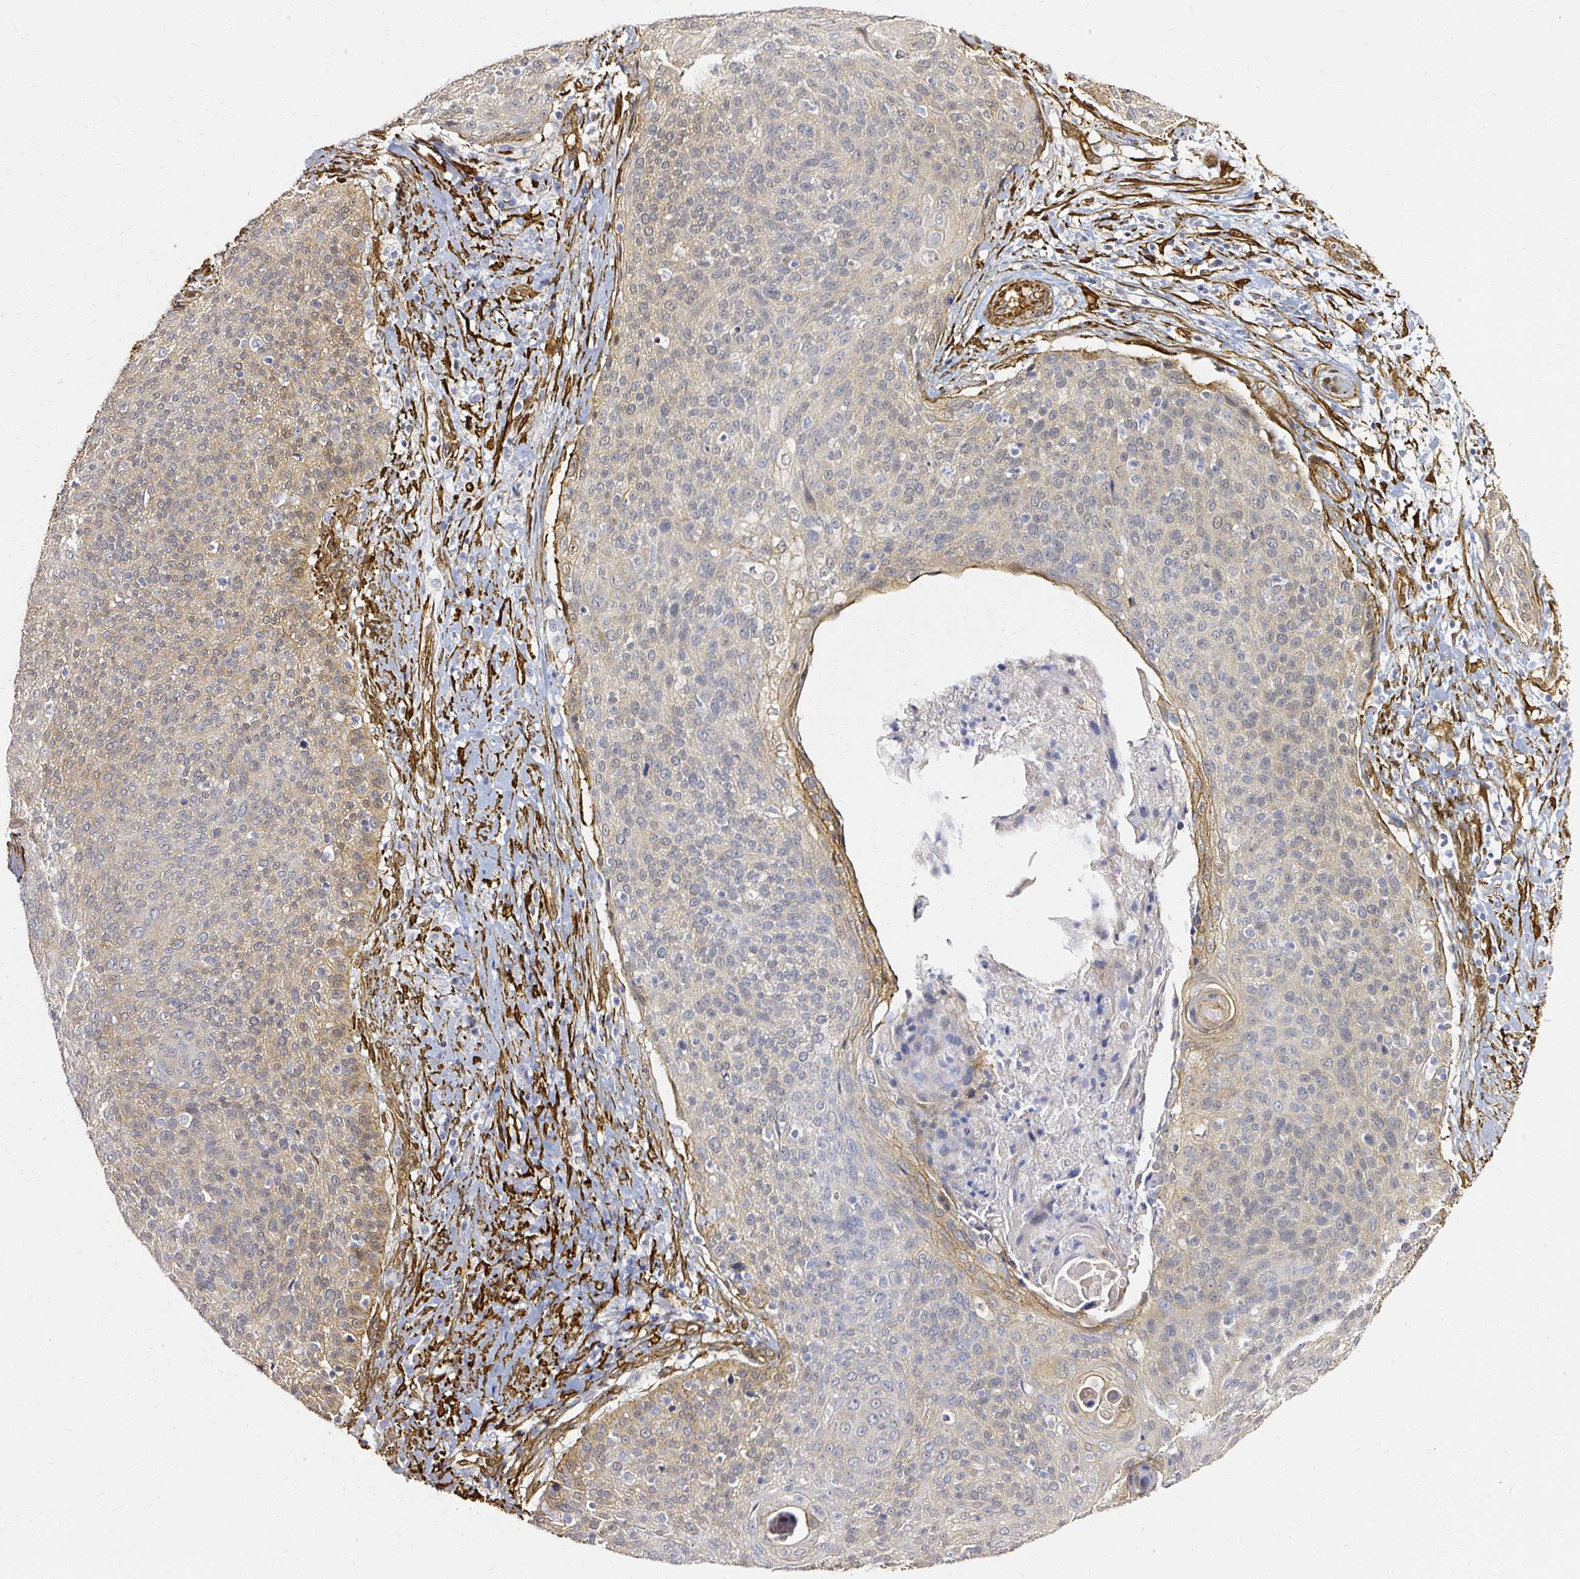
{"staining": {"intensity": "weak", "quantity": "25%-75%", "location": "cytoplasmic/membranous,nuclear"}, "tissue": "cervical cancer", "cell_type": "Tumor cells", "image_type": "cancer", "snomed": [{"axis": "morphology", "description": "Squamous cell carcinoma, NOS"}, {"axis": "topography", "description": "Cervix"}], "caption": "Immunohistochemical staining of human cervical squamous cell carcinoma demonstrates weak cytoplasmic/membranous and nuclear protein positivity in approximately 25%-75% of tumor cells.", "gene": "CNN3", "patient": {"sex": "female", "age": 31}}